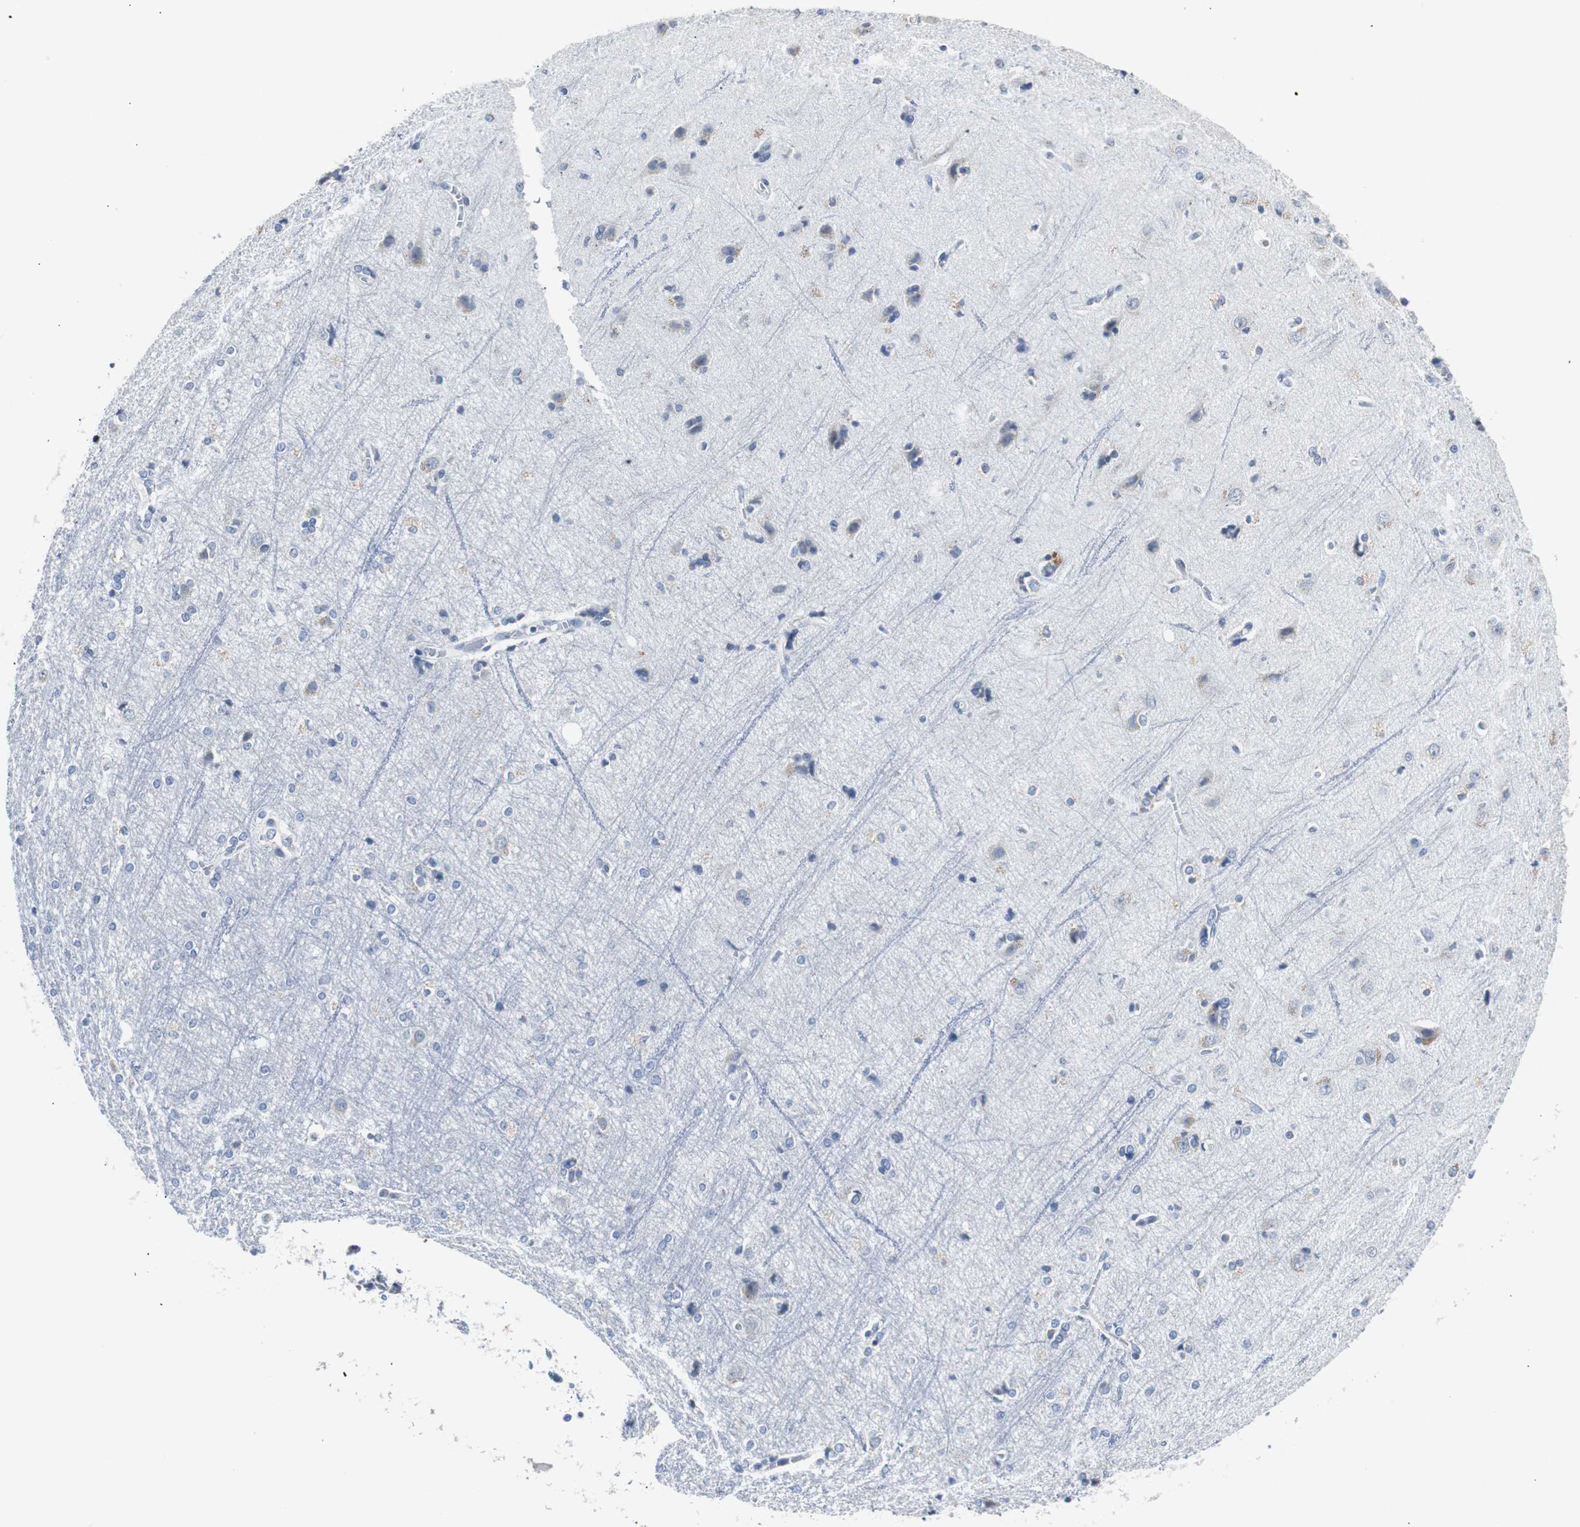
{"staining": {"intensity": "negative", "quantity": "none", "location": "none"}, "tissue": "cerebral cortex", "cell_type": "Endothelial cells", "image_type": "normal", "snomed": [{"axis": "morphology", "description": "Normal tissue, NOS"}, {"axis": "topography", "description": "Cerebral cortex"}], "caption": "High magnification brightfield microscopy of benign cerebral cortex stained with DAB (brown) and counterstained with hematoxylin (blue): endothelial cells show no significant expression.", "gene": "SOX30", "patient": {"sex": "female", "age": 54}}